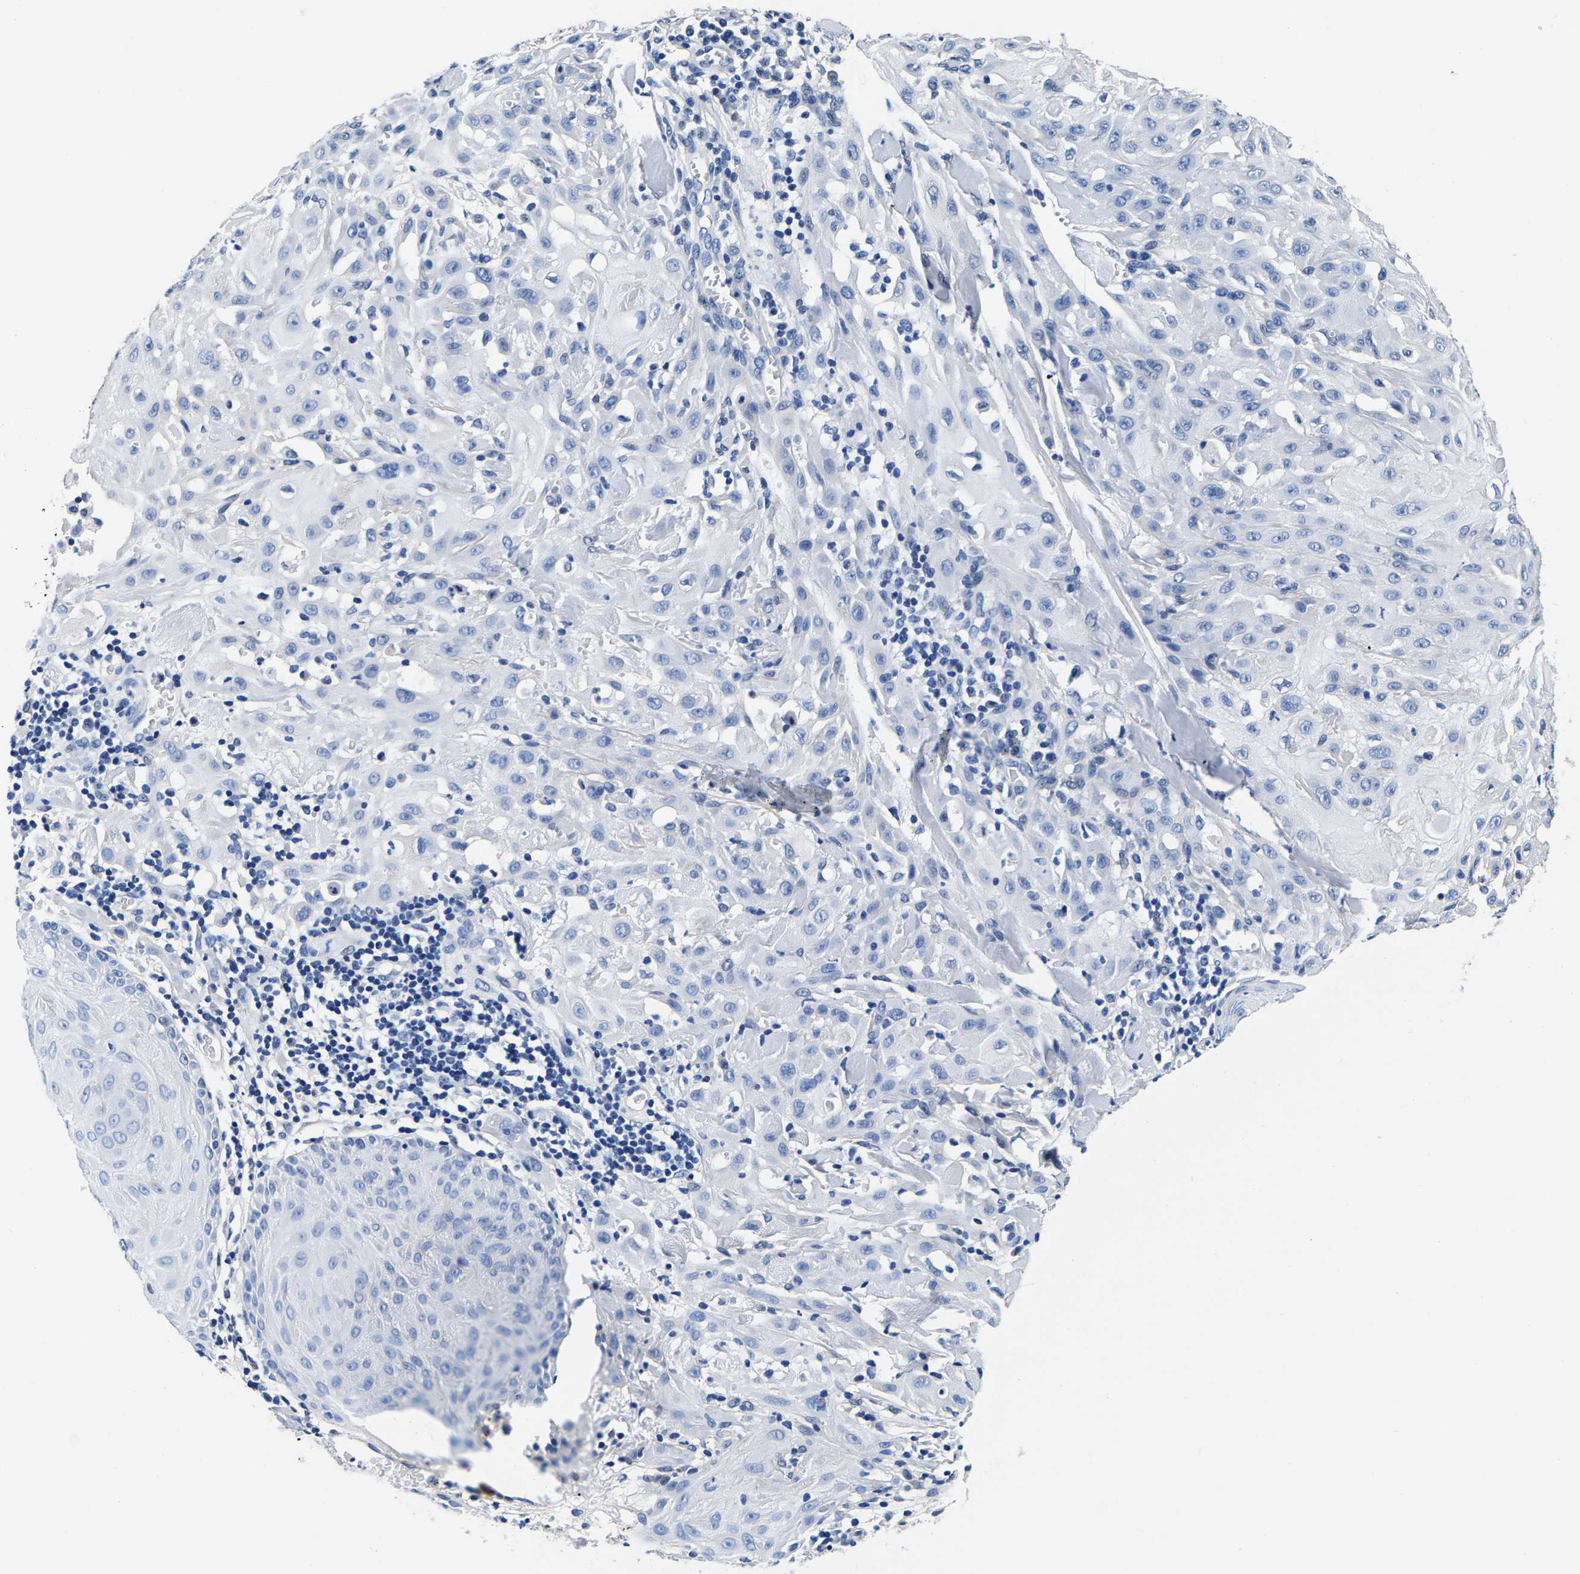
{"staining": {"intensity": "negative", "quantity": "none", "location": "none"}, "tissue": "skin cancer", "cell_type": "Tumor cells", "image_type": "cancer", "snomed": [{"axis": "morphology", "description": "Squamous cell carcinoma, NOS"}, {"axis": "topography", "description": "Skin"}], "caption": "Skin cancer stained for a protein using immunohistochemistry displays no positivity tumor cells.", "gene": "ACO1", "patient": {"sex": "male", "age": 24}}